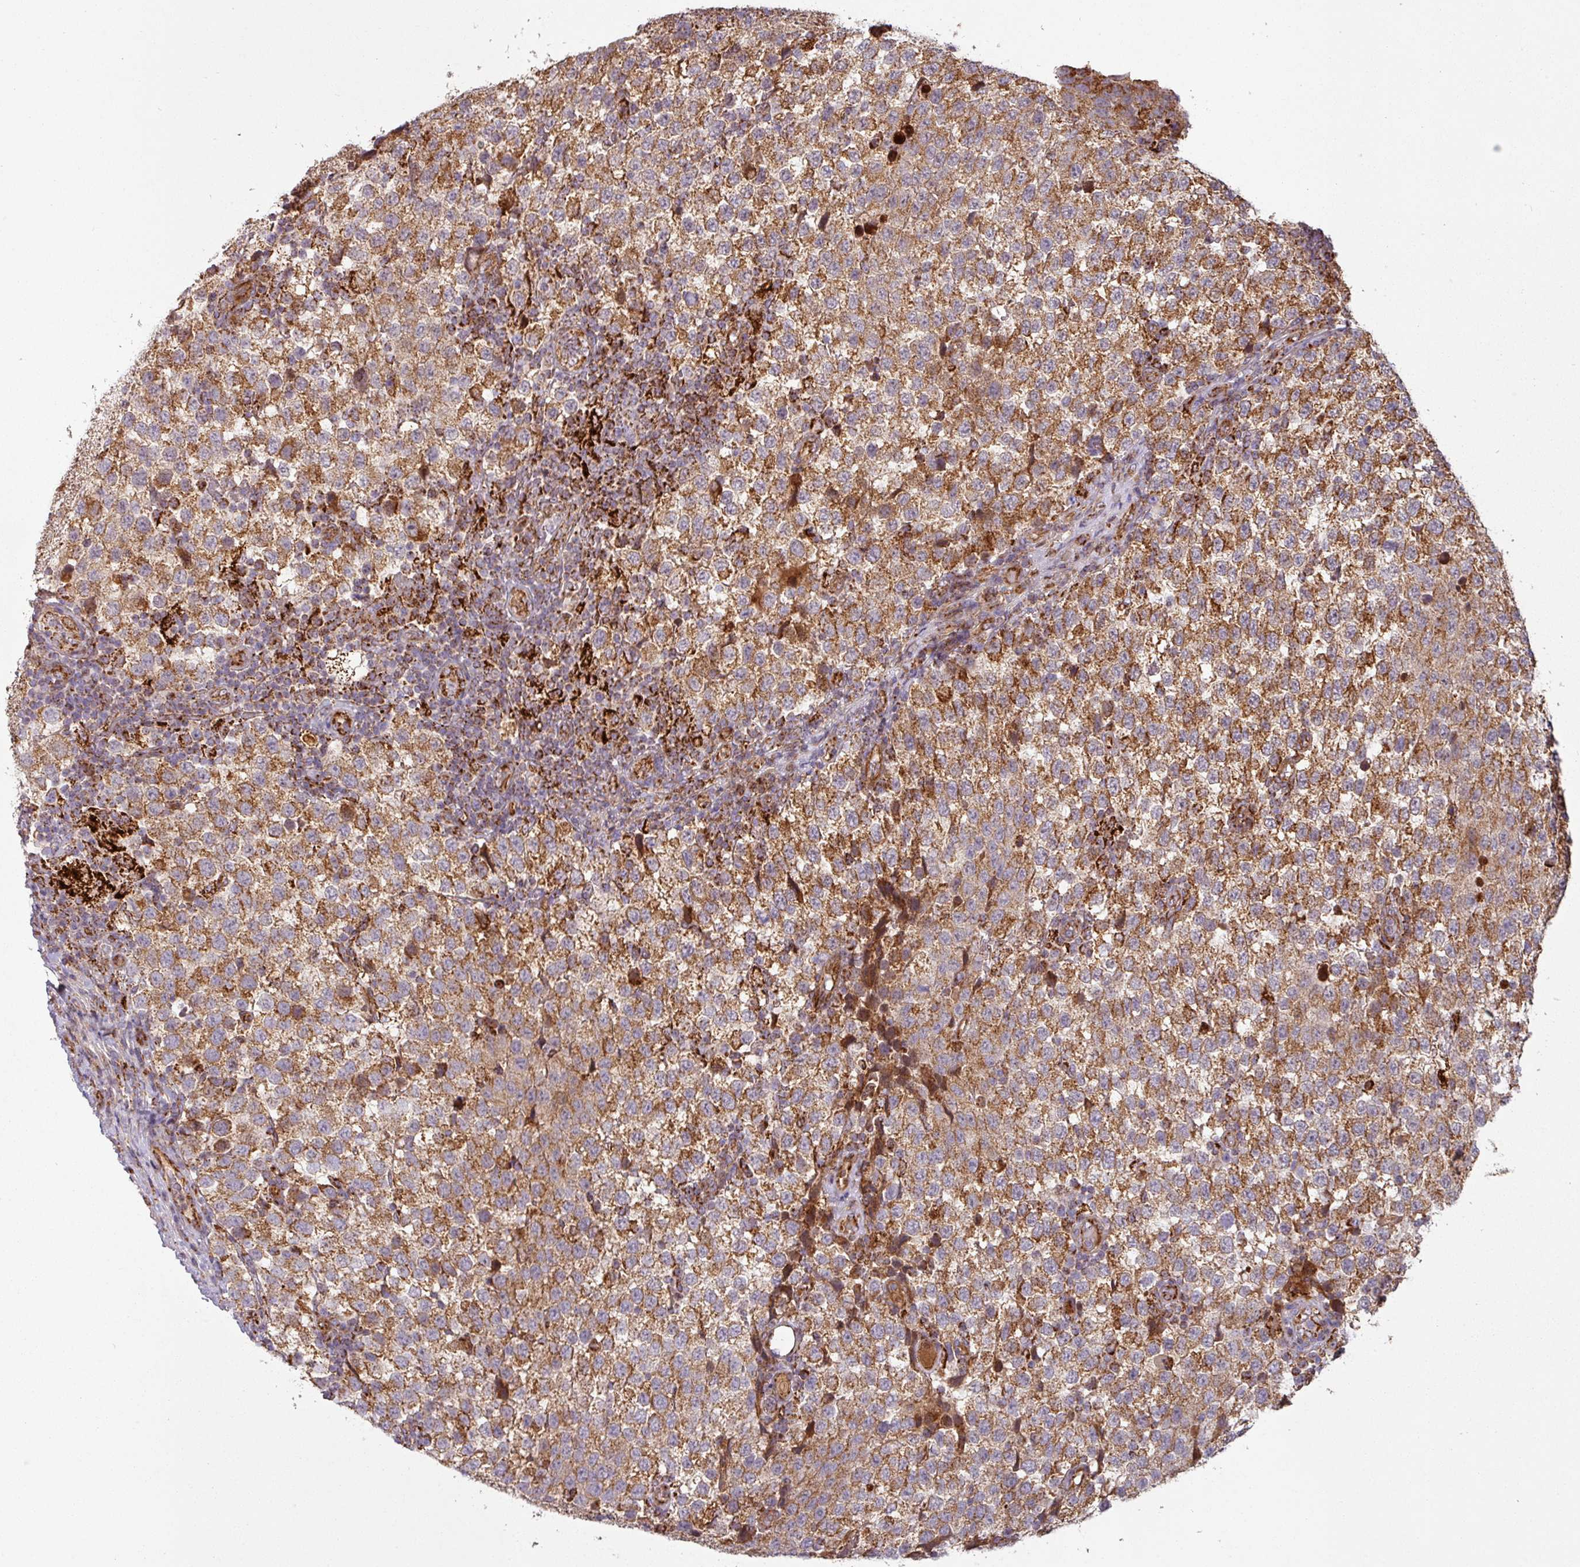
{"staining": {"intensity": "strong", "quantity": ">75%", "location": "cytoplasmic/membranous"}, "tissue": "testis cancer", "cell_type": "Tumor cells", "image_type": "cancer", "snomed": [{"axis": "morphology", "description": "Seminoma, NOS"}, {"axis": "topography", "description": "Testis"}], "caption": "Protein positivity by IHC shows strong cytoplasmic/membranous positivity in approximately >75% of tumor cells in testis cancer.", "gene": "GPD2", "patient": {"sex": "male", "age": 34}}